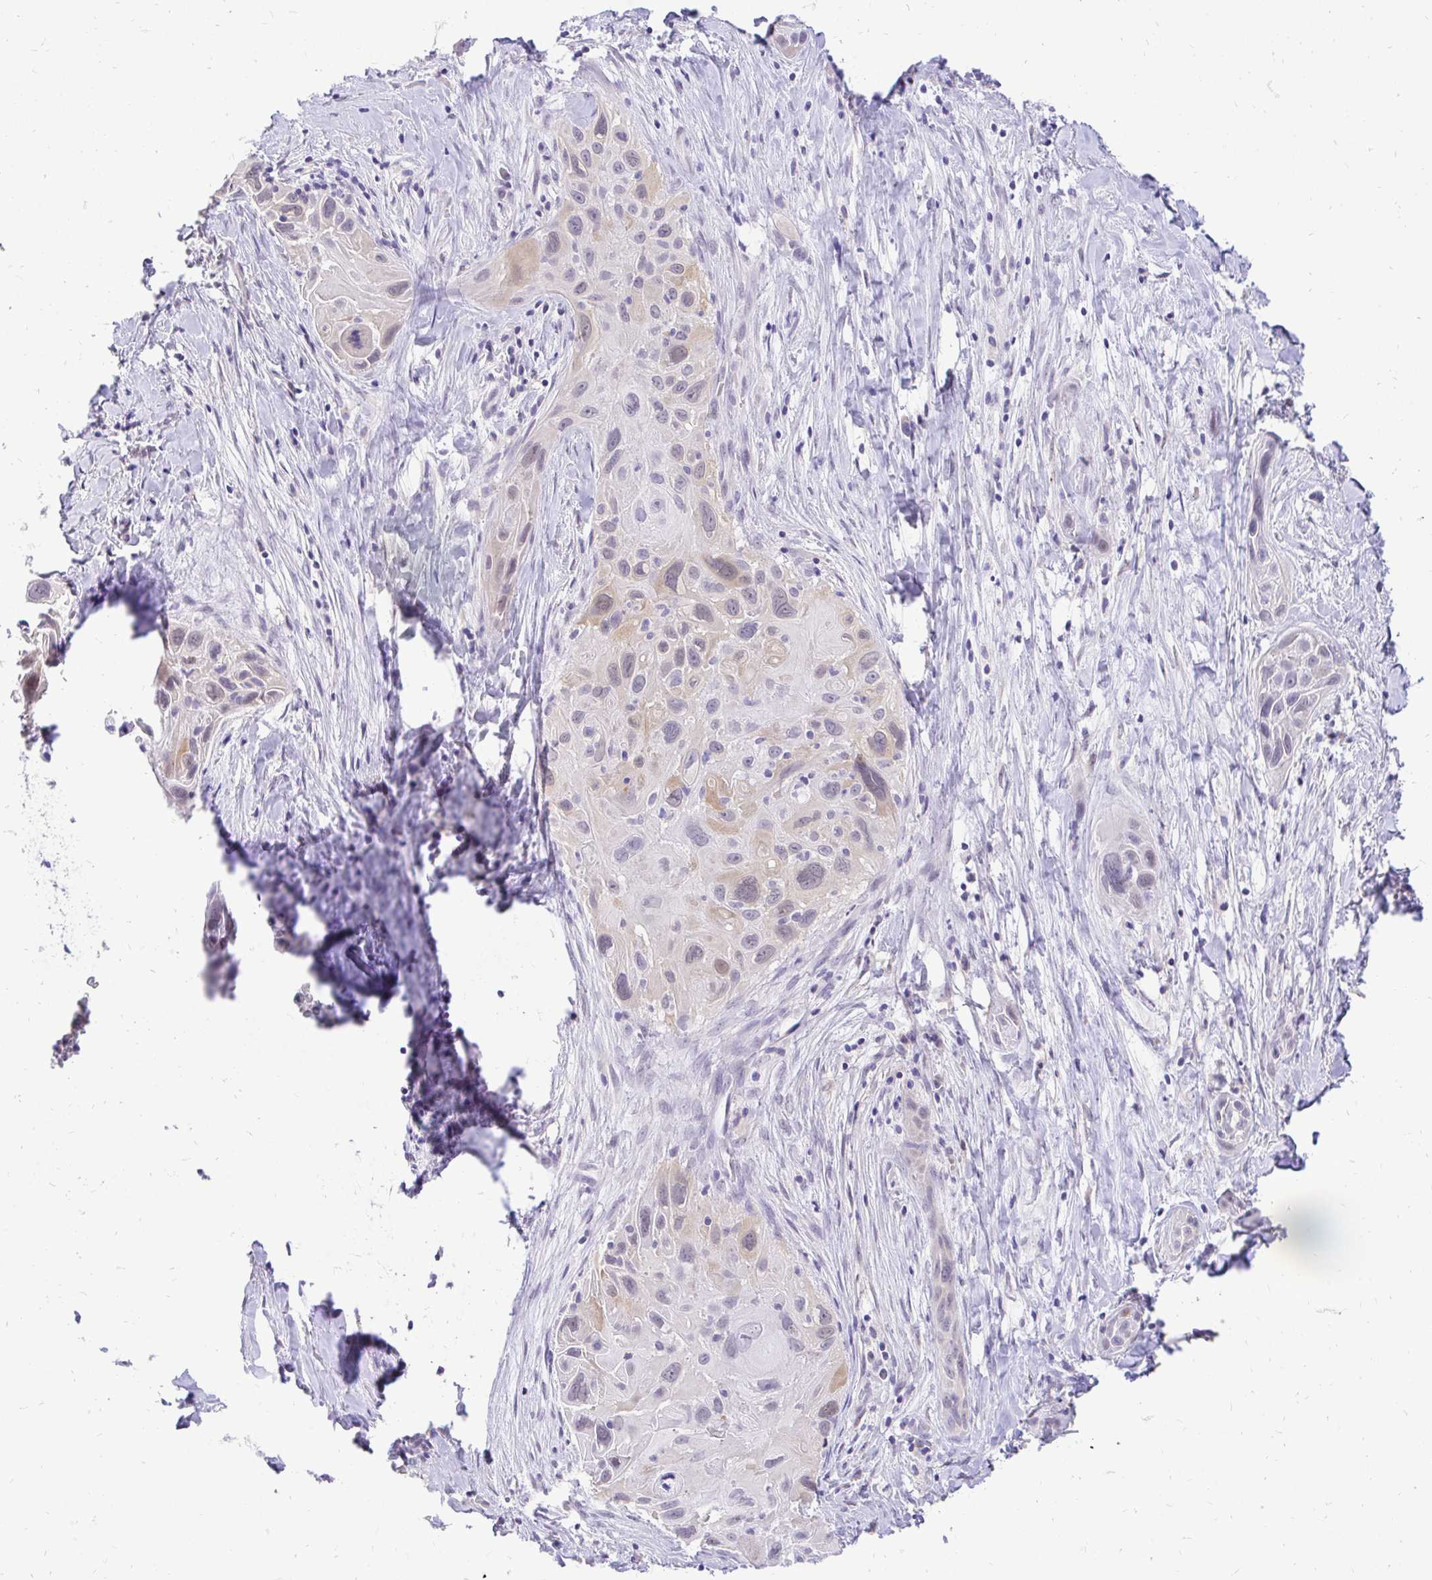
{"staining": {"intensity": "weak", "quantity": "<25%", "location": "cytoplasmic/membranous"}, "tissue": "lung cancer", "cell_type": "Tumor cells", "image_type": "cancer", "snomed": [{"axis": "morphology", "description": "Squamous cell carcinoma, NOS"}, {"axis": "topography", "description": "Lung"}], "caption": "A micrograph of lung cancer (squamous cell carcinoma) stained for a protein reveals no brown staining in tumor cells. (DAB immunohistochemistry visualized using brightfield microscopy, high magnification).", "gene": "FATE1", "patient": {"sex": "male", "age": 79}}